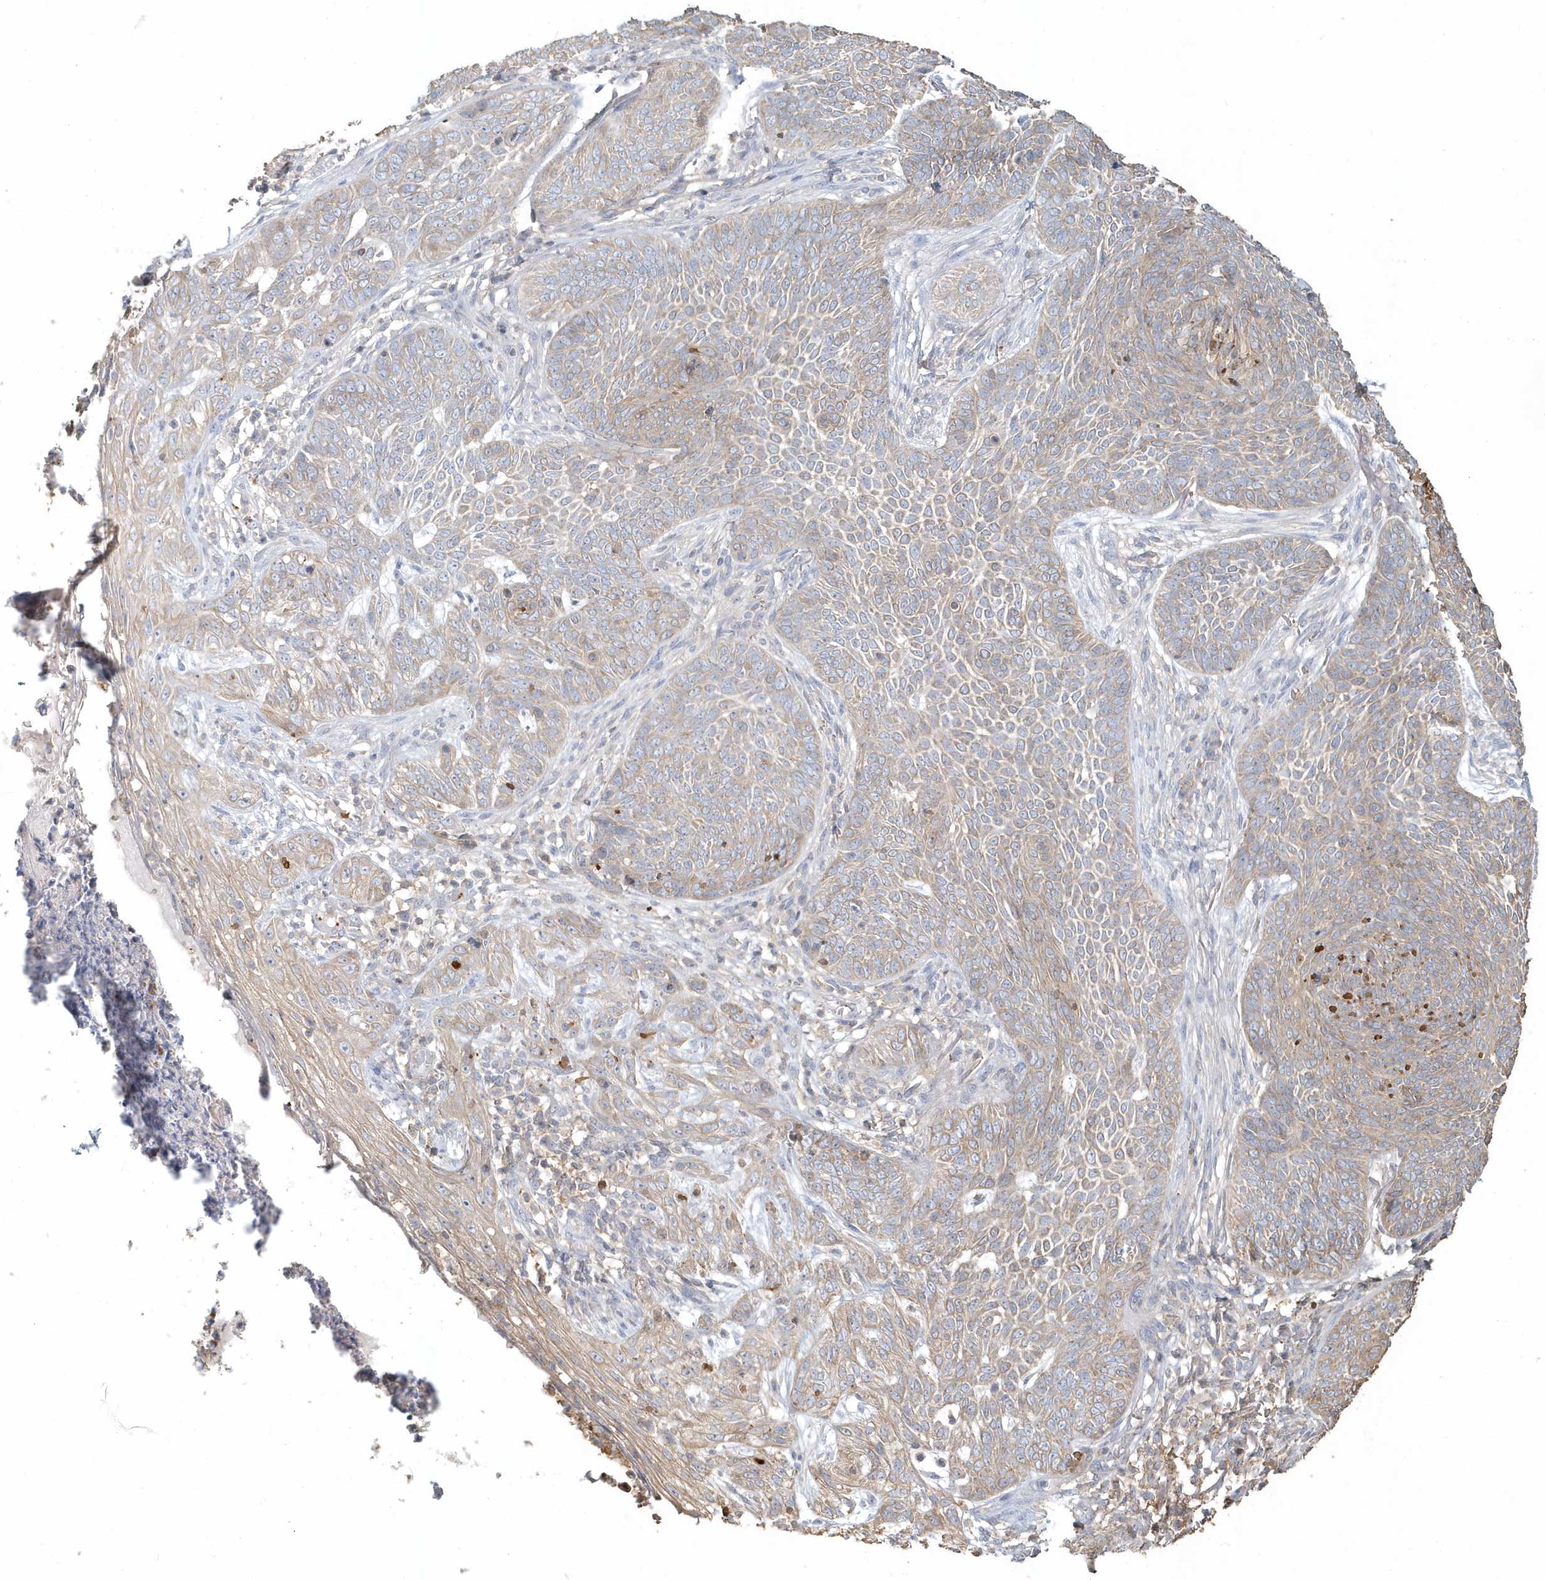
{"staining": {"intensity": "weak", "quantity": ">75%", "location": "cytoplasmic/membranous"}, "tissue": "skin cancer", "cell_type": "Tumor cells", "image_type": "cancer", "snomed": [{"axis": "morphology", "description": "Basal cell carcinoma"}, {"axis": "topography", "description": "Skin"}], "caption": "Immunohistochemistry (IHC) (DAB) staining of human basal cell carcinoma (skin) displays weak cytoplasmic/membranous protein staining in approximately >75% of tumor cells. (IHC, brightfield microscopy, high magnification).", "gene": "MMRN1", "patient": {"sex": "male", "age": 85}}